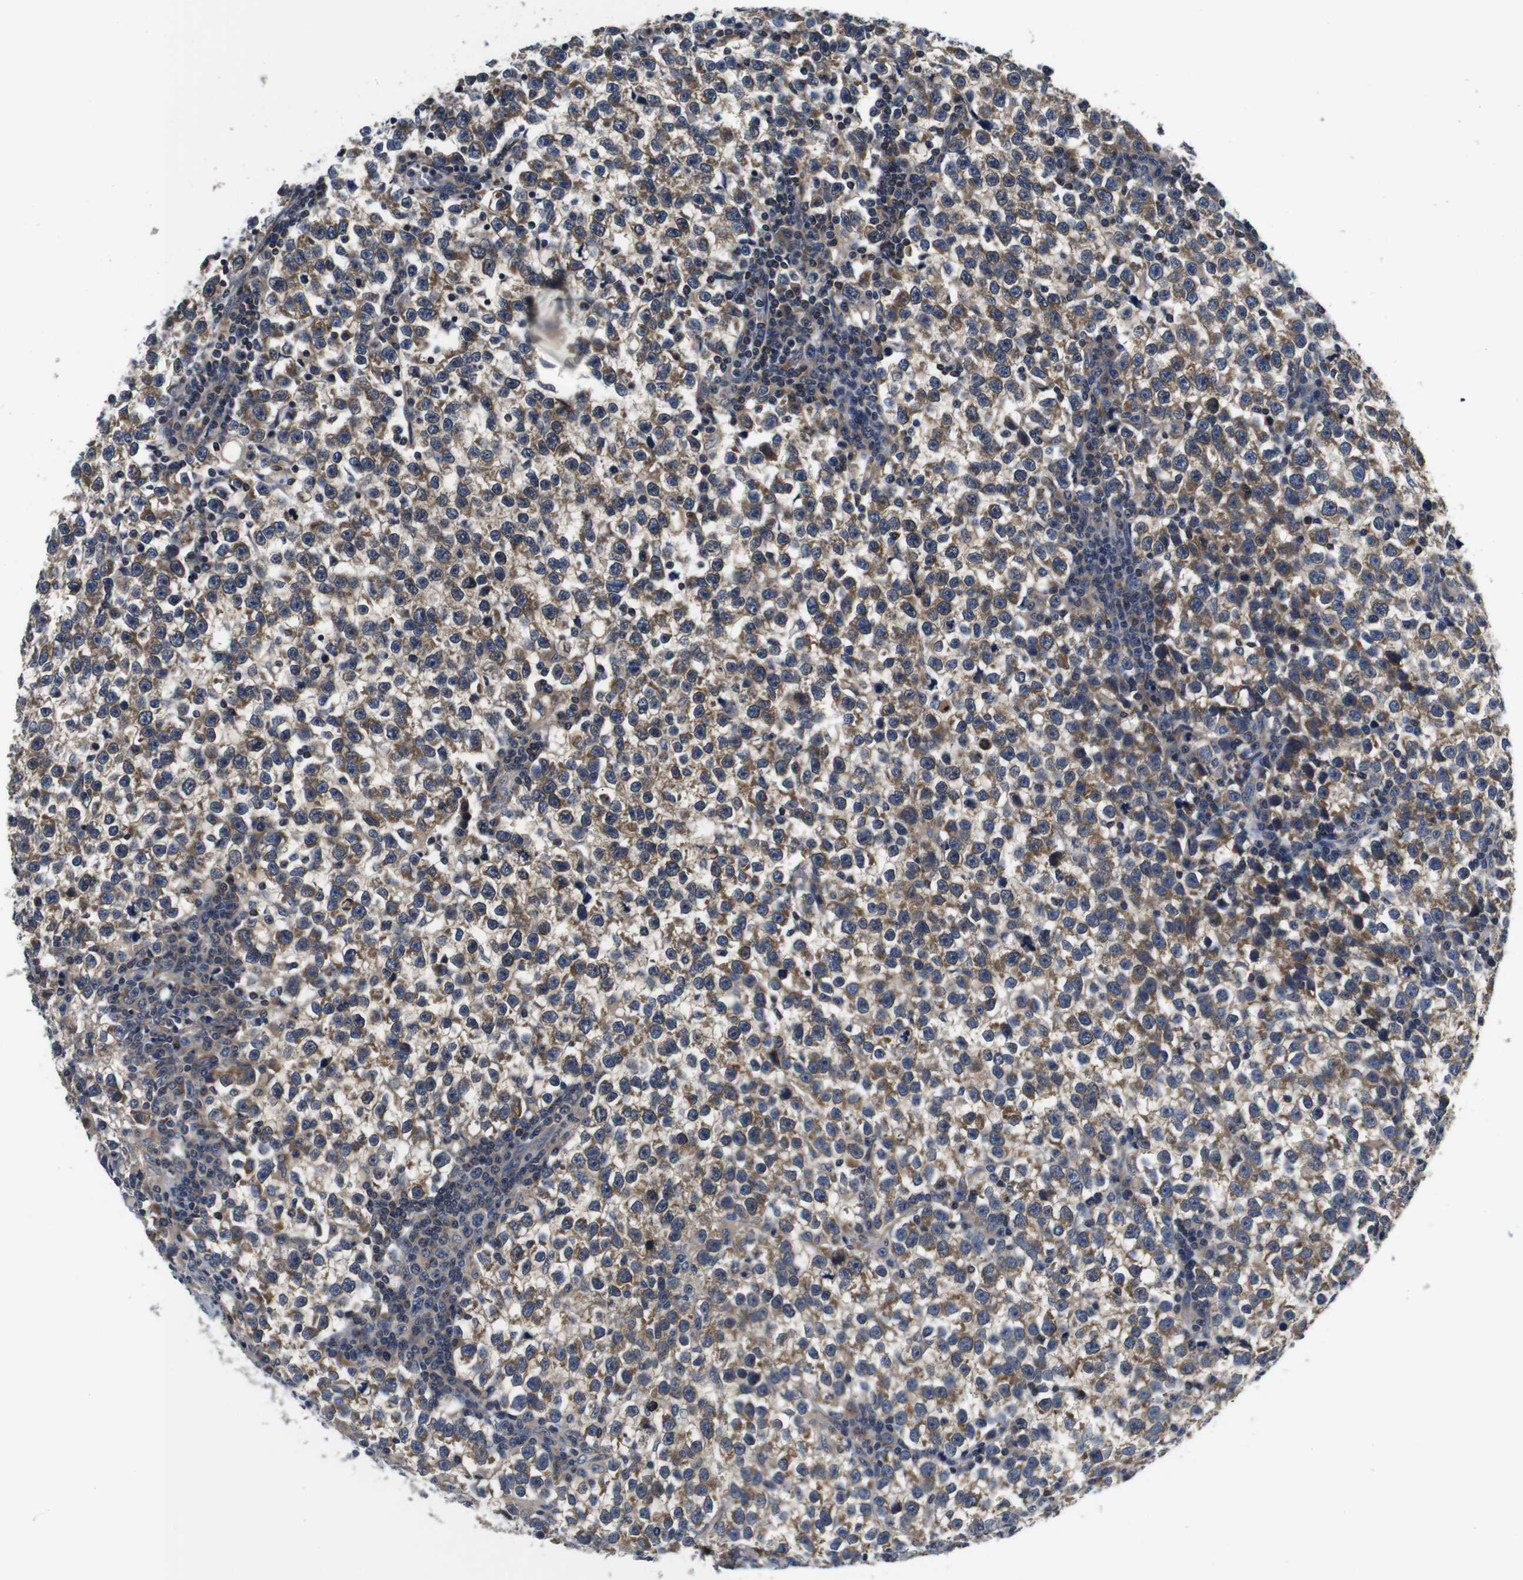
{"staining": {"intensity": "moderate", "quantity": ">75%", "location": "cytoplasmic/membranous"}, "tissue": "testis cancer", "cell_type": "Tumor cells", "image_type": "cancer", "snomed": [{"axis": "morphology", "description": "Normal tissue, NOS"}, {"axis": "morphology", "description": "Seminoma, NOS"}, {"axis": "topography", "description": "Testis"}], "caption": "Immunohistochemical staining of human testis cancer (seminoma) demonstrates moderate cytoplasmic/membranous protein expression in about >75% of tumor cells. The protein of interest is stained brown, and the nuclei are stained in blue (DAB IHC with brightfield microscopy, high magnification).", "gene": "FKBP14", "patient": {"sex": "male", "age": 43}}